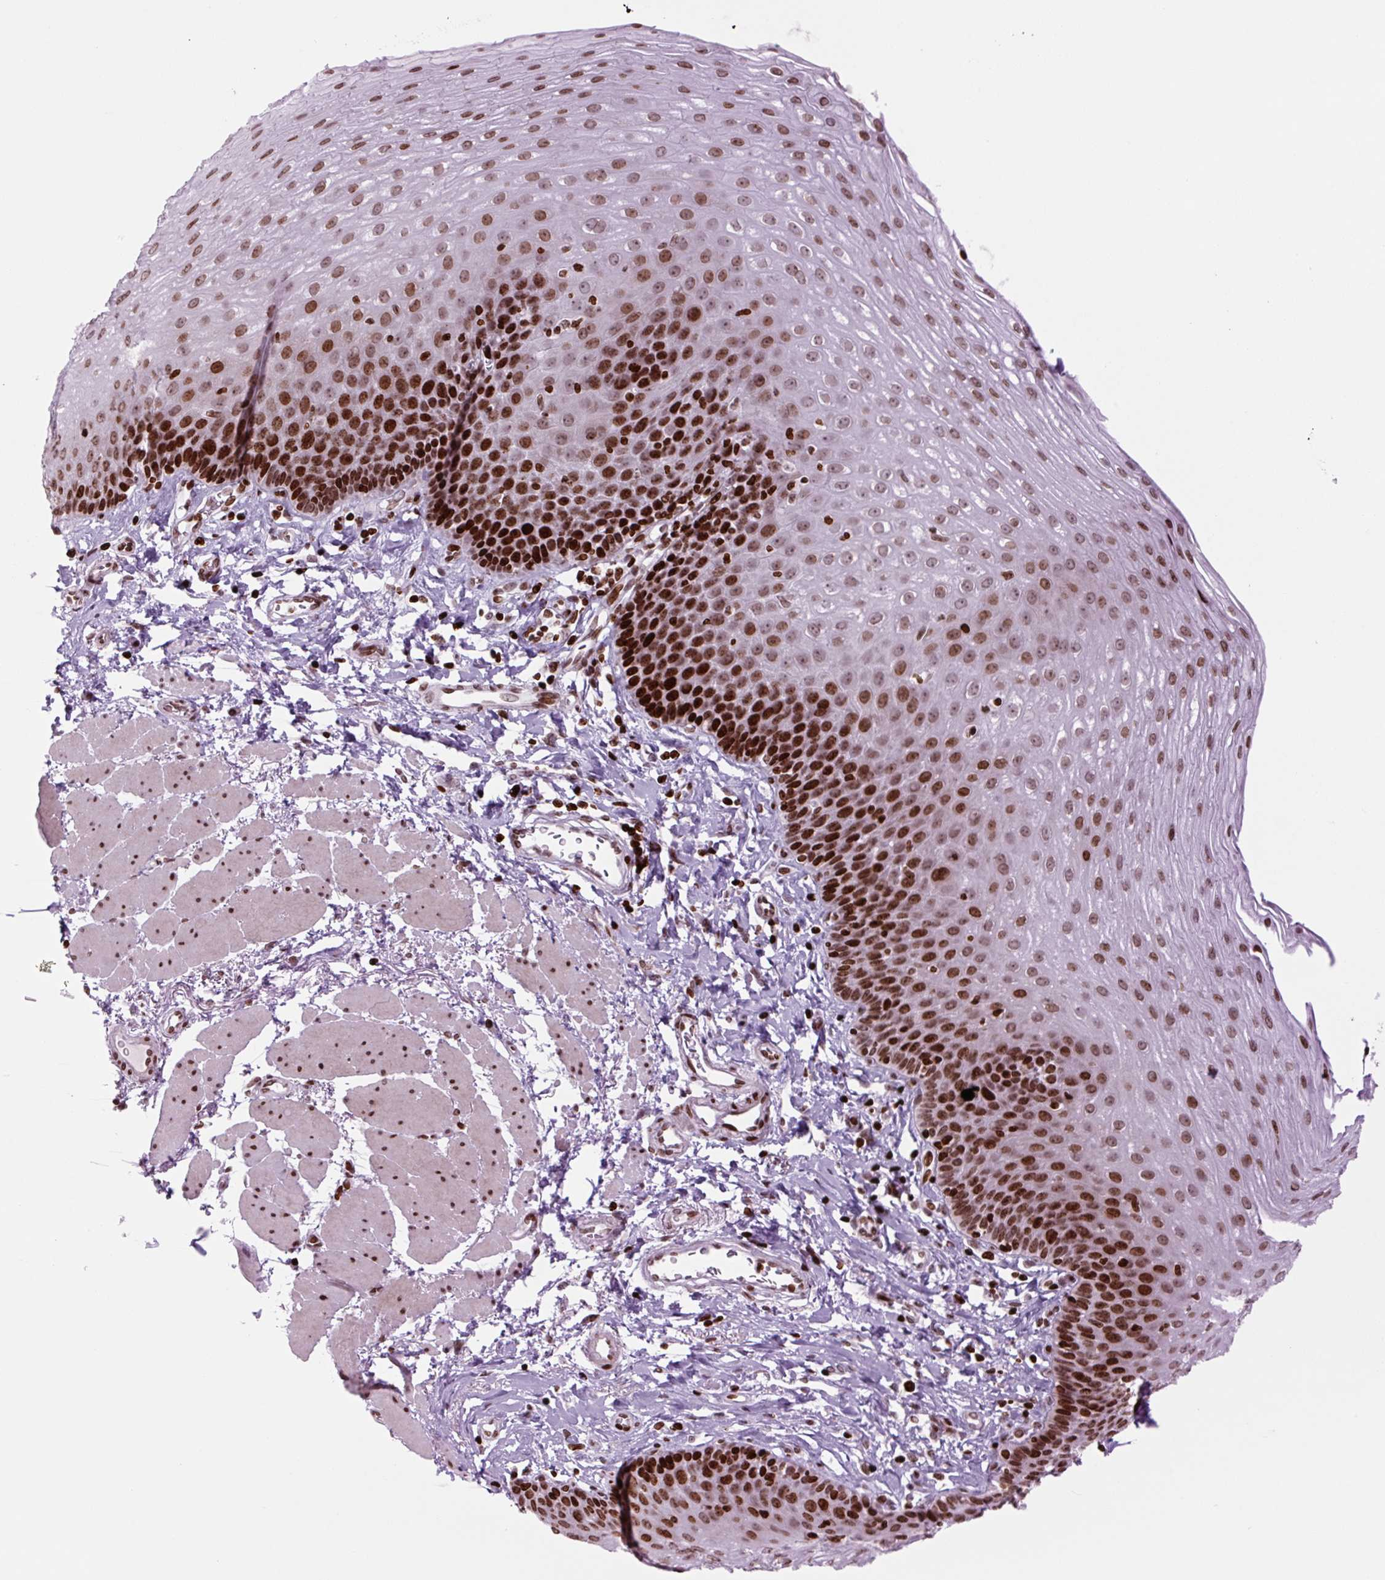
{"staining": {"intensity": "strong", "quantity": ">75%", "location": "nuclear"}, "tissue": "esophagus", "cell_type": "Squamous epithelial cells", "image_type": "normal", "snomed": [{"axis": "morphology", "description": "Normal tissue, NOS"}, {"axis": "topography", "description": "Esophagus"}], "caption": "A high-resolution histopathology image shows immunohistochemistry staining of normal esophagus, which shows strong nuclear staining in approximately >75% of squamous epithelial cells.", "gene": "H1", "patient": {"sex": "female", "age": 81}}